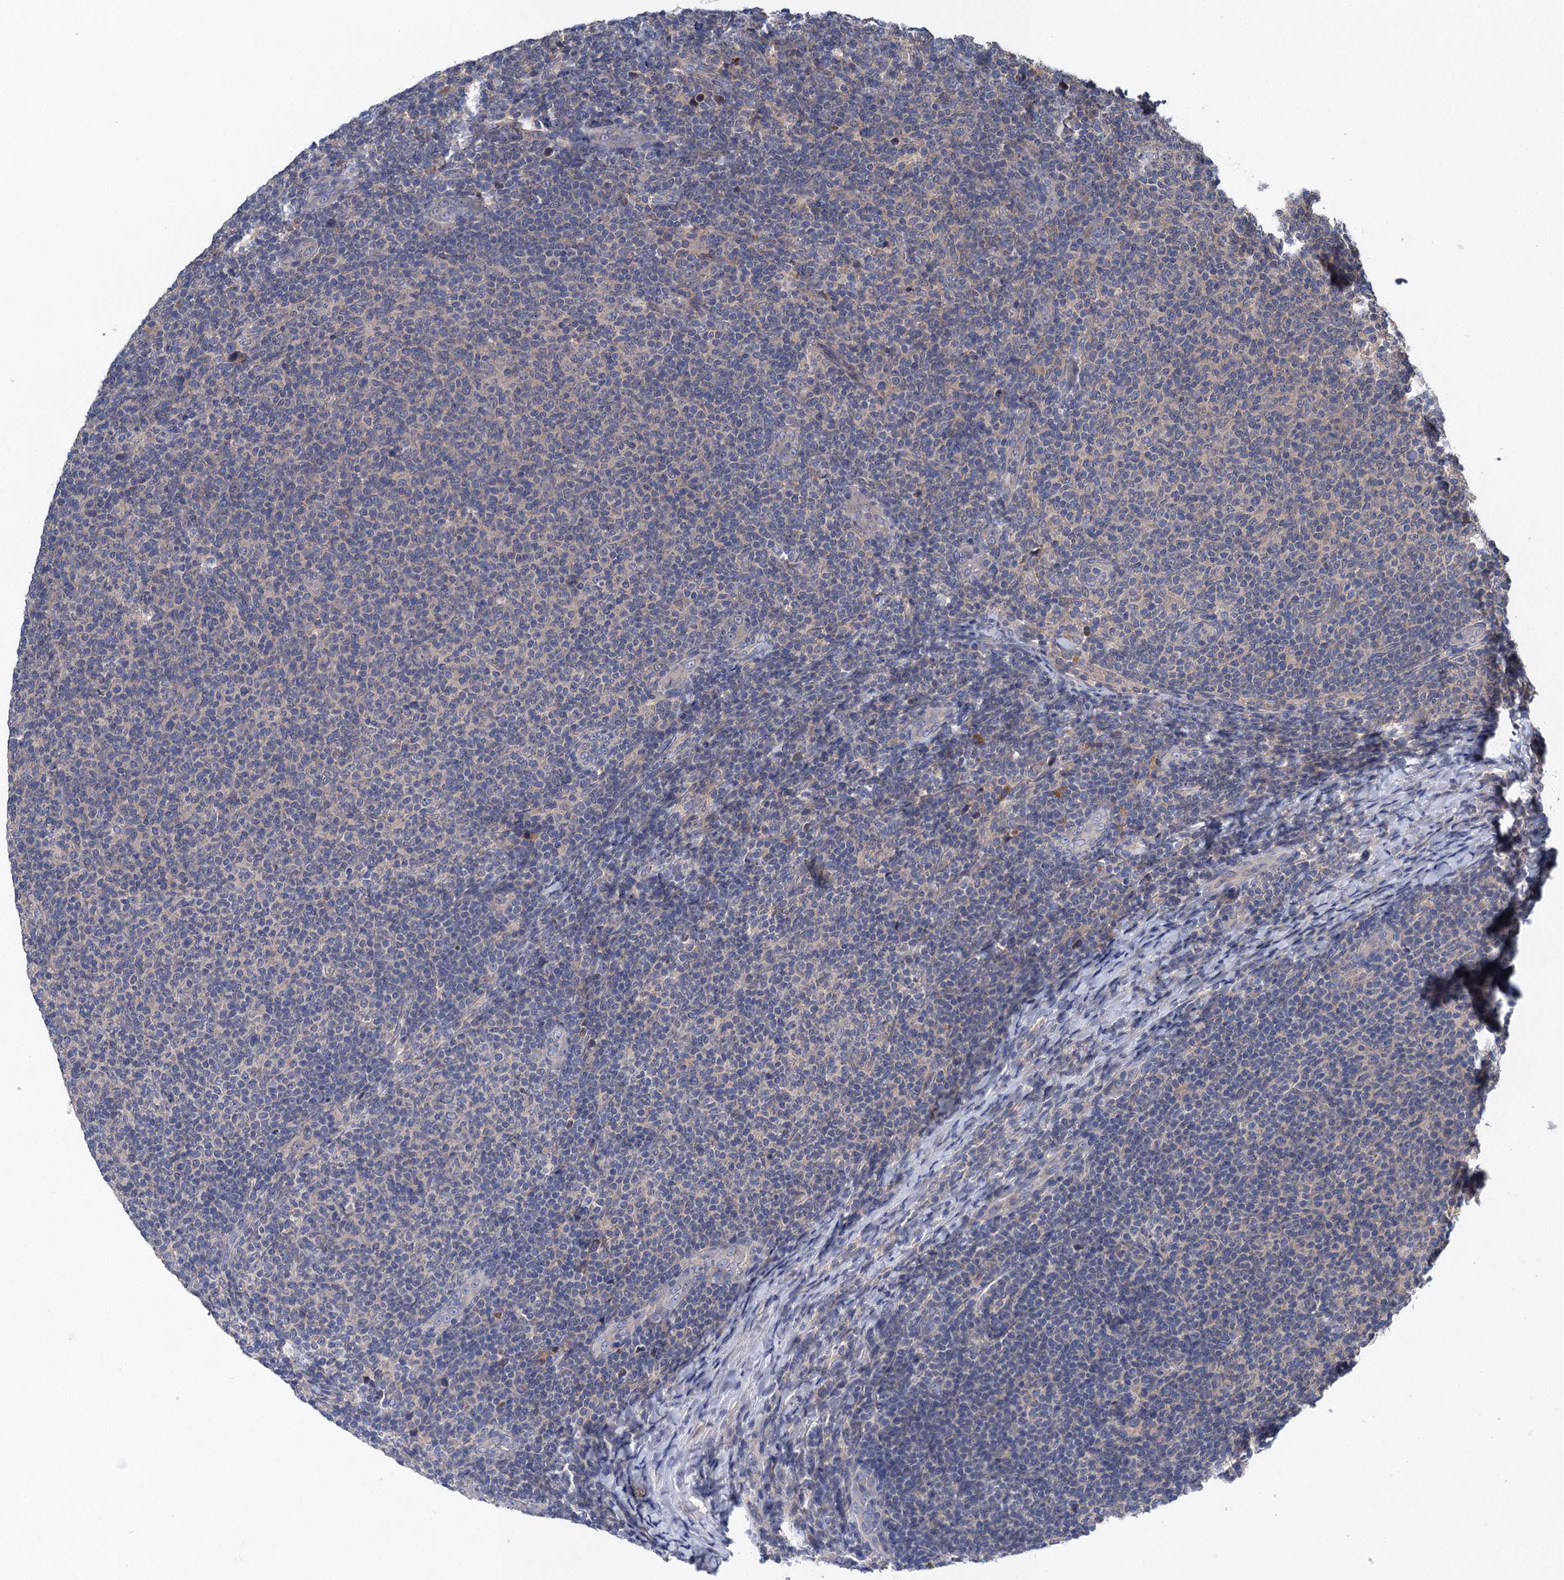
{"staining": {"intensity": "negative", "quantity": "none", "location": "none"}, "tissue": "lymphoma", "cell_type": "Tumor cells", "image_type": "cancer", "snomed": [{"axis": "morphology", "description": "Malignant lymphoma, non-Hodgkin's type, Low grade"}, {"axis": "topography", "description": "Lymph node"}], "caption": "Micrograph shows no protein staining in tumor cells of lymphoma tissue.", "gene": "CNTN5", "patient": {"sex": "male", "age": 66}}